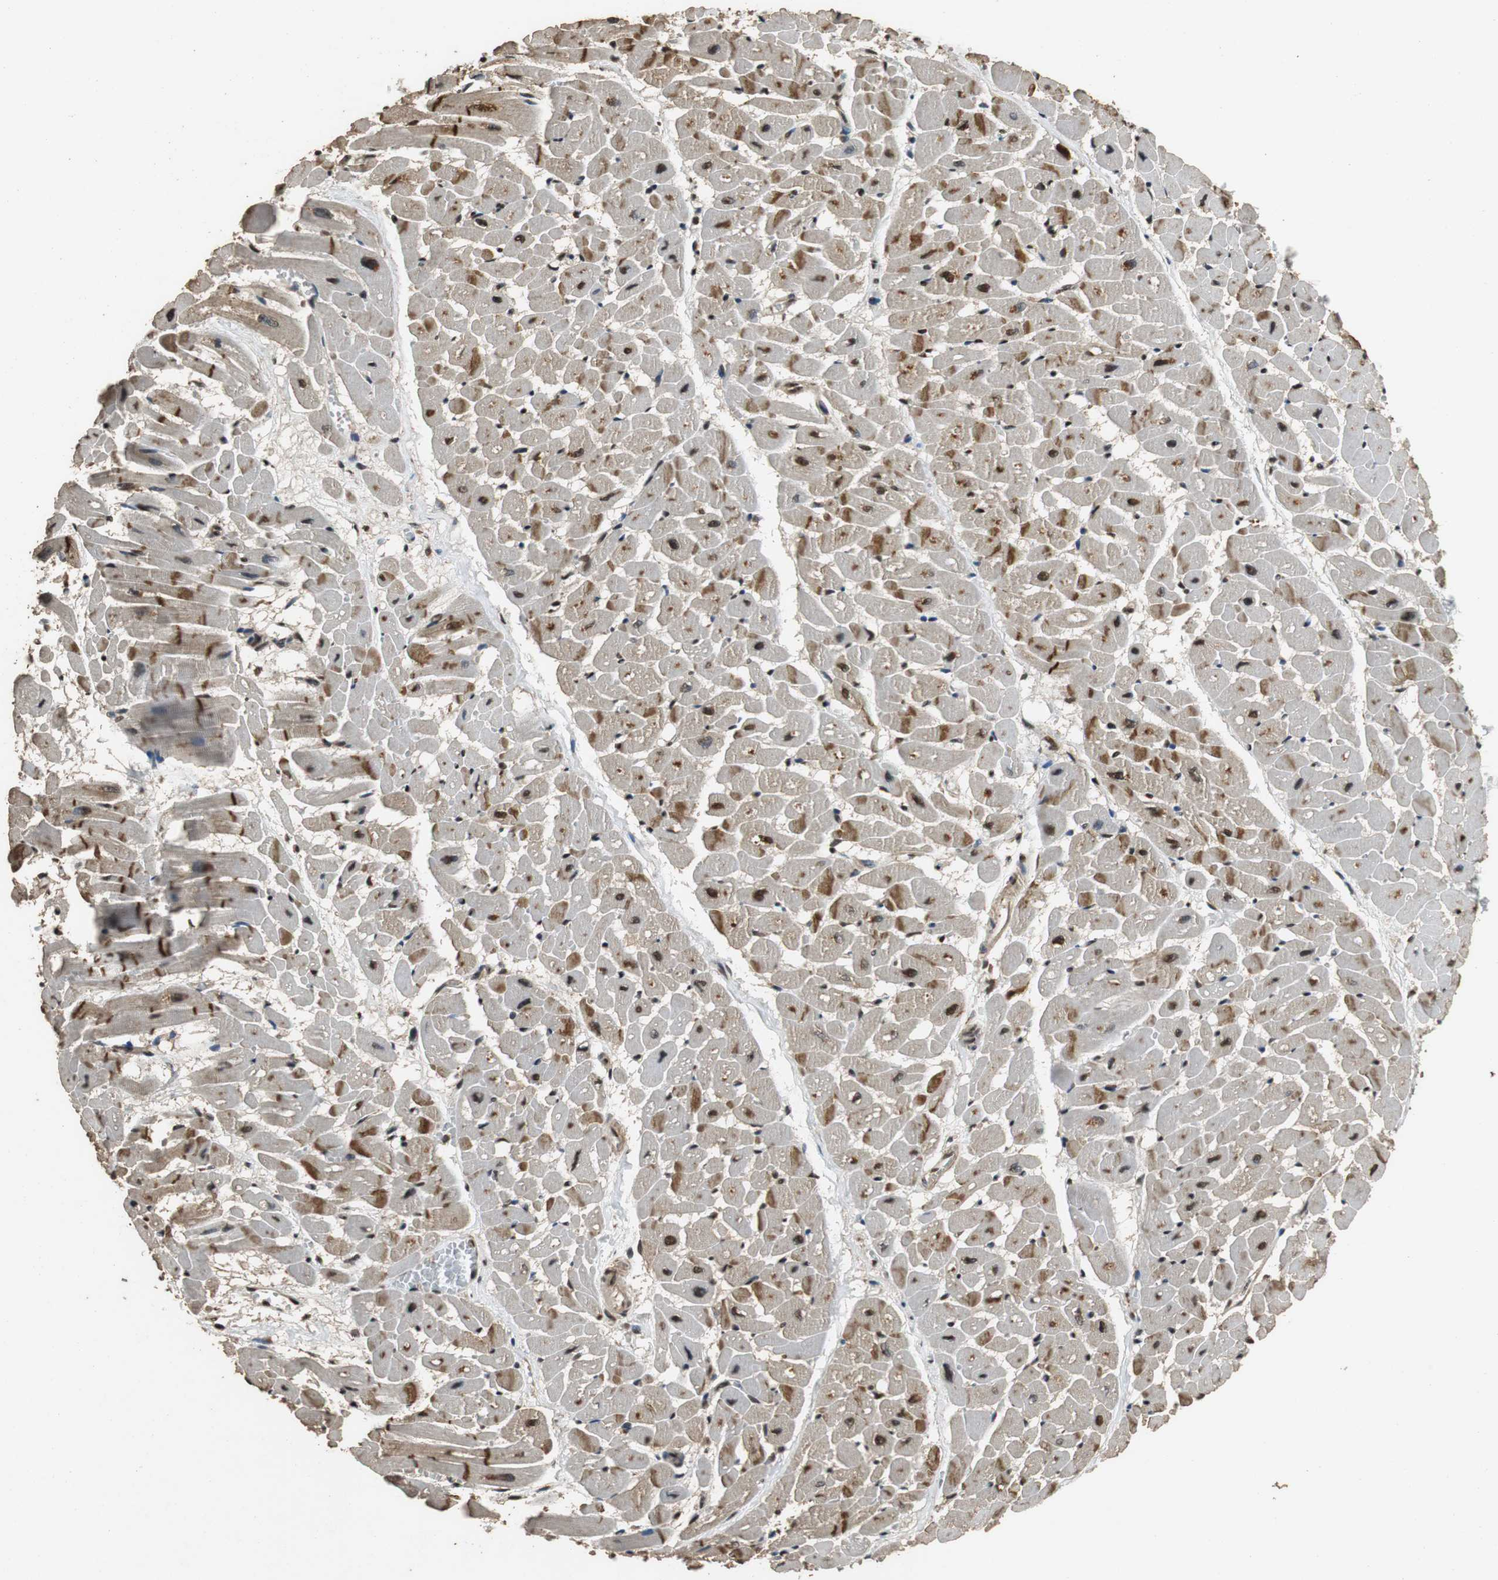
{"staining": {"intensity": "strong", "quantity": ">75%", "location": "cytoplasmic/membranous,nuclear"}, "tissue": "heart muscle", "cell_type": "Cardiomyocytes", "image_type": "normal", "snomed": [{"axis": "morphology", "description": "Normal tissue, NOS"}, {"axis": "topography", "description": "Heart"}], "caption": "A micrograph of human heart muscle stained for a protein displays strong cytoplasmic/membranous,nuclear brown staining in cardiomyocytes. The staining is performed using DAB brown chromogen to label protein expression. The nuclei are counter-stained blue using hematoxylin.", "gene": "ZNF18", "patient": {"sex": "male", "age": 45}}